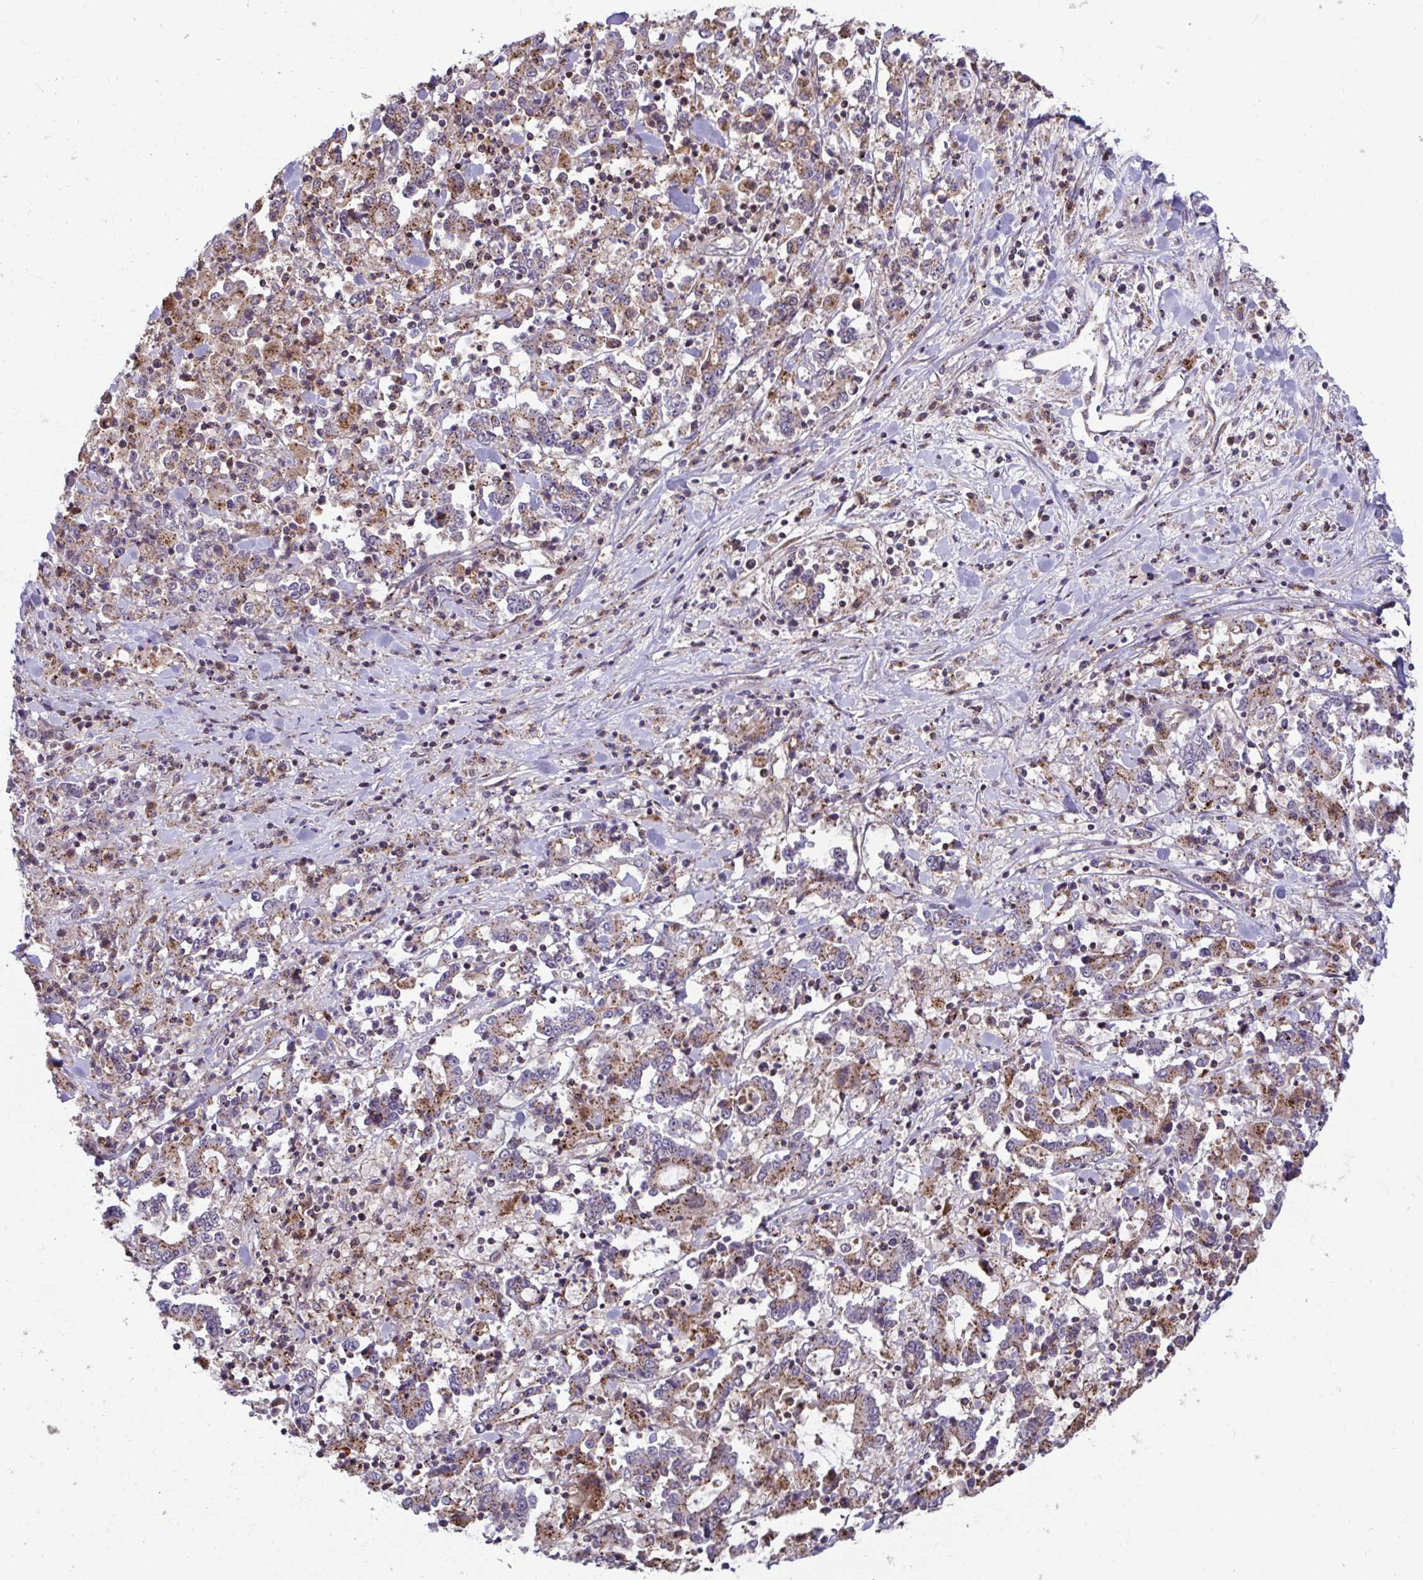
{"staining": {"intensity": "moderate", "quantity": ">75%", "location": "cytoplasmic/membranous"}, "tissue": "stomach cancer", "cell_type": "Tumor cells", "image_type": "cancer", "snomed": [{"axis": "morphology", "description": "Adenocarcinoma, NOS"}, {"axis": "topography", "description": "Stomach, upper"}], "caption": "IHC staining of stomach cancer (adenocarcinoma), which shows medium levels of moderate cytoplasmic/membranous staining in about >75% of tumor cells indicating moderate cytoplasmic/membranous protein staining. The staining was performed using DAB (brown) for protein detection and nuclei were counterstained in hematoxylin (blue).", "gene": "IST1", "patient": {"sex": "male", "age": 68}}